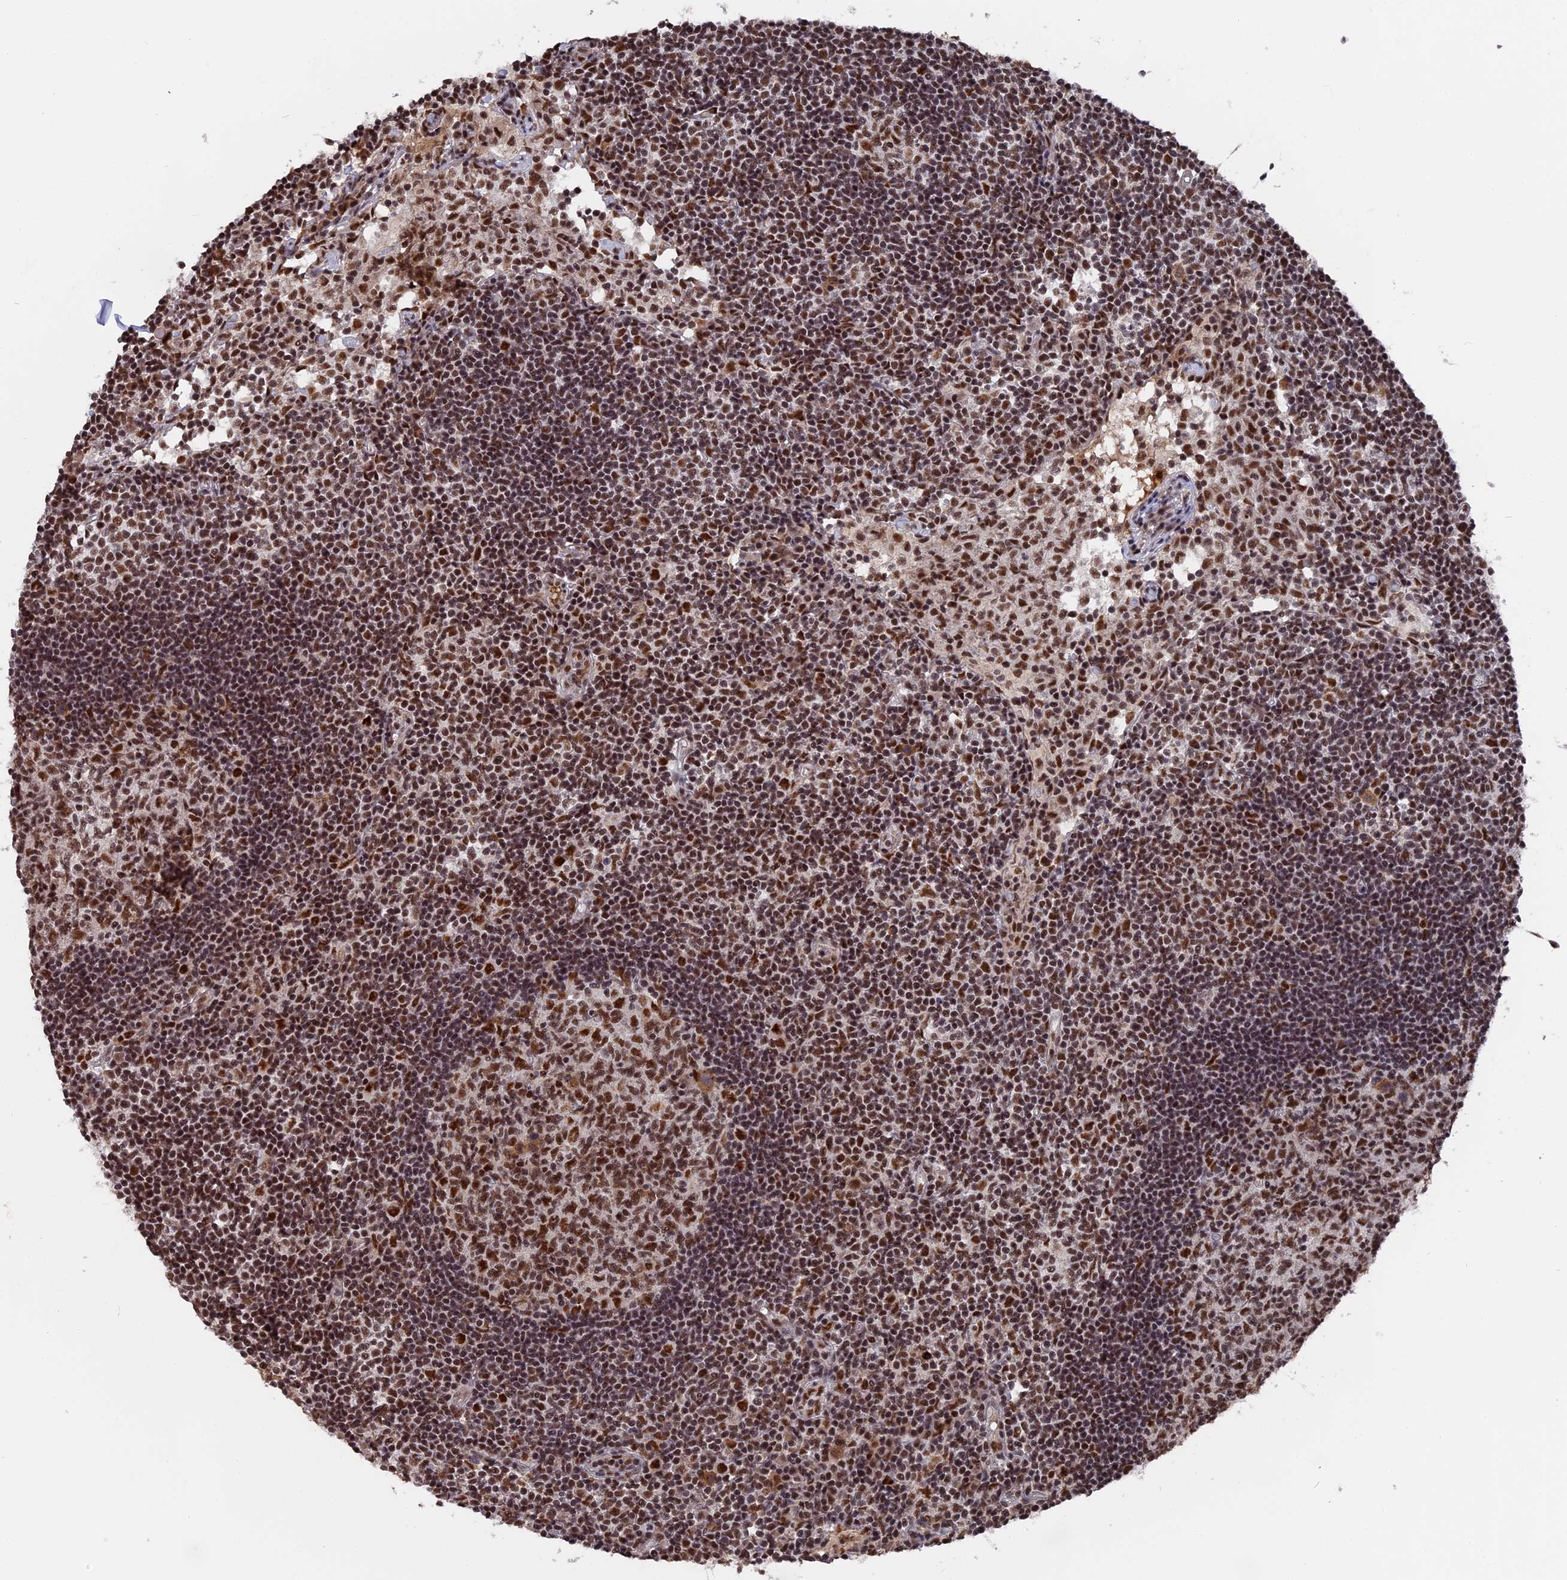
{"staining": {"intensity": "strong", "quantity": ">75%", "location": "nuclear"}, "tissue": "lymph node", "cell_type": "Germinal center cells", "image_type": "normal", "snomed": [{"axis": "morphology", "description": "Normal tissue, NOS"}, {"axis": "topography", "description": "Lymph node"}], "caption": "Immunohistochemical staining of normal lymph node displays high levels of strong nuclear positivity in about >75% of germinal center cells.", "gene": "SF3A2", "patient": {"sex": "female", "age": 55}}